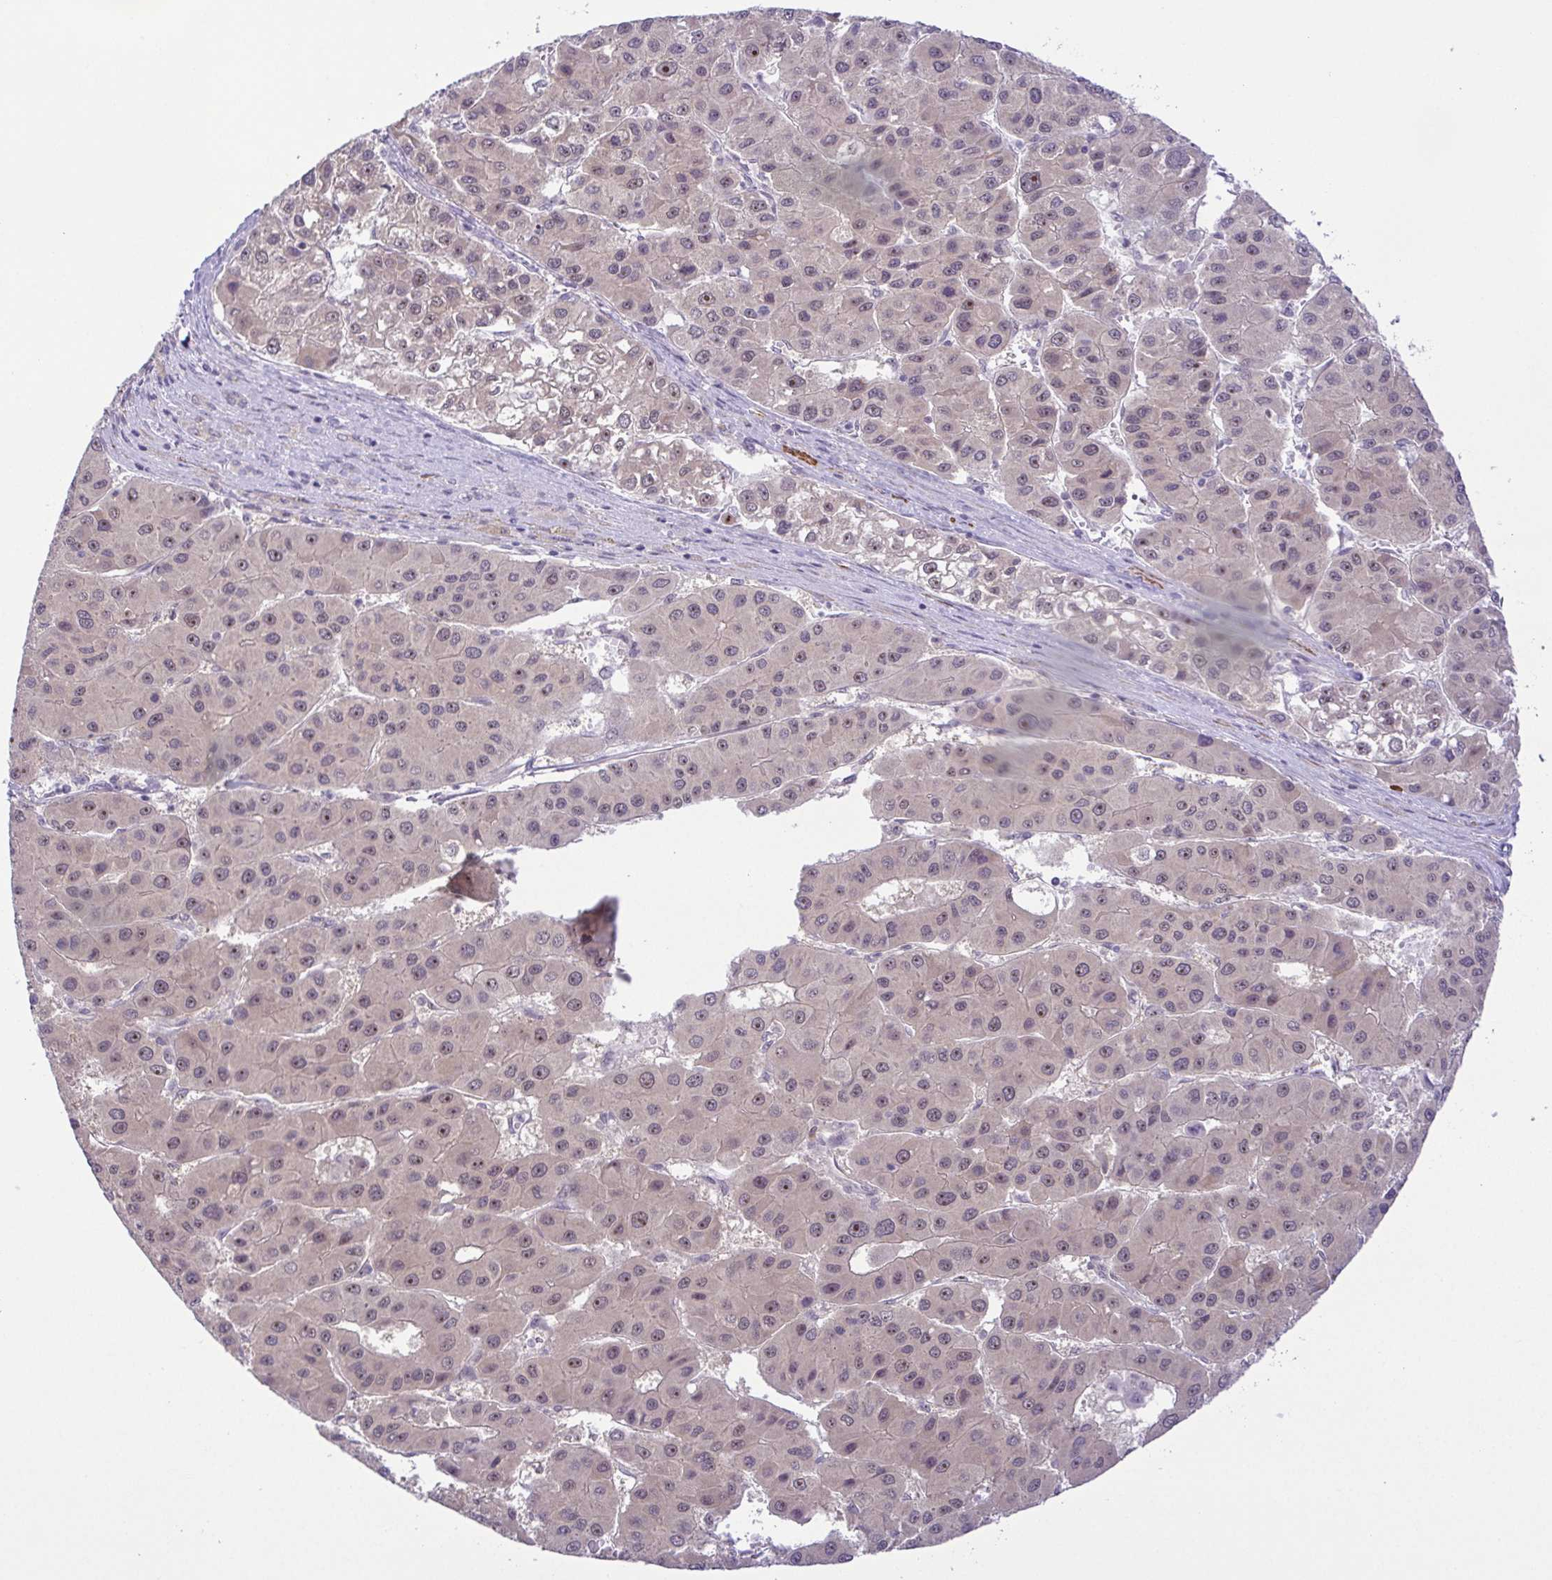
{"staining": {"intensity": "weak", "quantity": "25%-75%", "location": "nuclear"}, "tissue": "liver cancer", "cell_type": "Tumor cells", "image_type": "cancer", "snomed": [{"axis": "morphology", "description": "Carcinoma, Hepatocellular, NOS"}, {"axis": "topography", "description": "Liver"}], "caption": "Weak nuclear protein staining is identified in about 25%-75% of tumor cells in liver hepatocellular carcinoma.", "gene": "RSL24D1", "patient": {"sex": "male", "age": 73}}